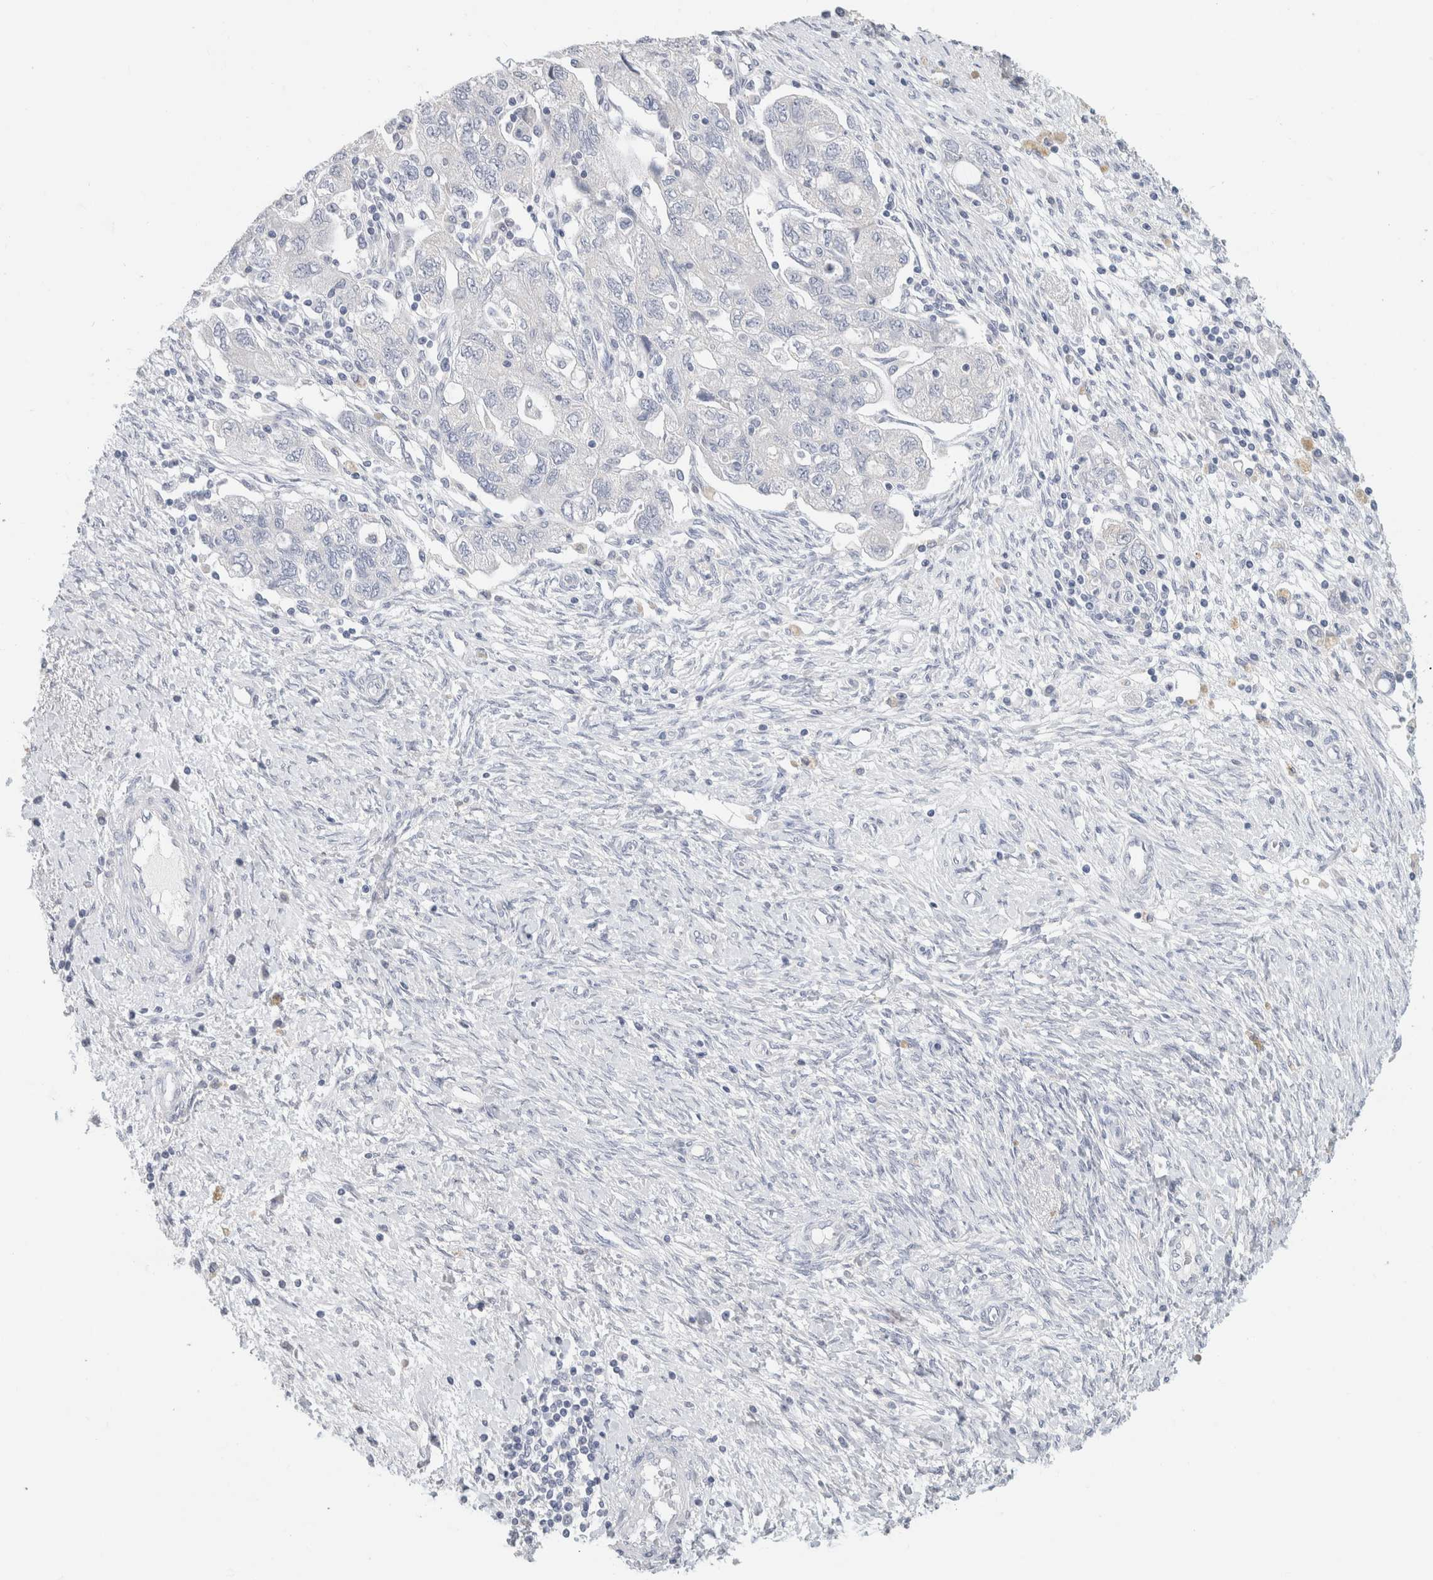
{"staining": {"intensity": "negative", "quantity": "none", "location": "none"}, "tissue": "ovarian cancer", "cell_type": "Tumor cells", "image_type": "cancer", "snomed": [{"axis": "morphology", "description": "Carcinoma, NOS"}, {"axis": "morphology", "description": "Cystadenocarcinoma, serous, NOS"}, {"axis": "topography", "description": "Ovary"}], "caption": "This is an immunohistochemistry (IHC) histopathology image of ovarian cancer. There is no positivity in tumor cells.", "gene": "BCAN", "patient": {"sex": "female", "age": 69}}